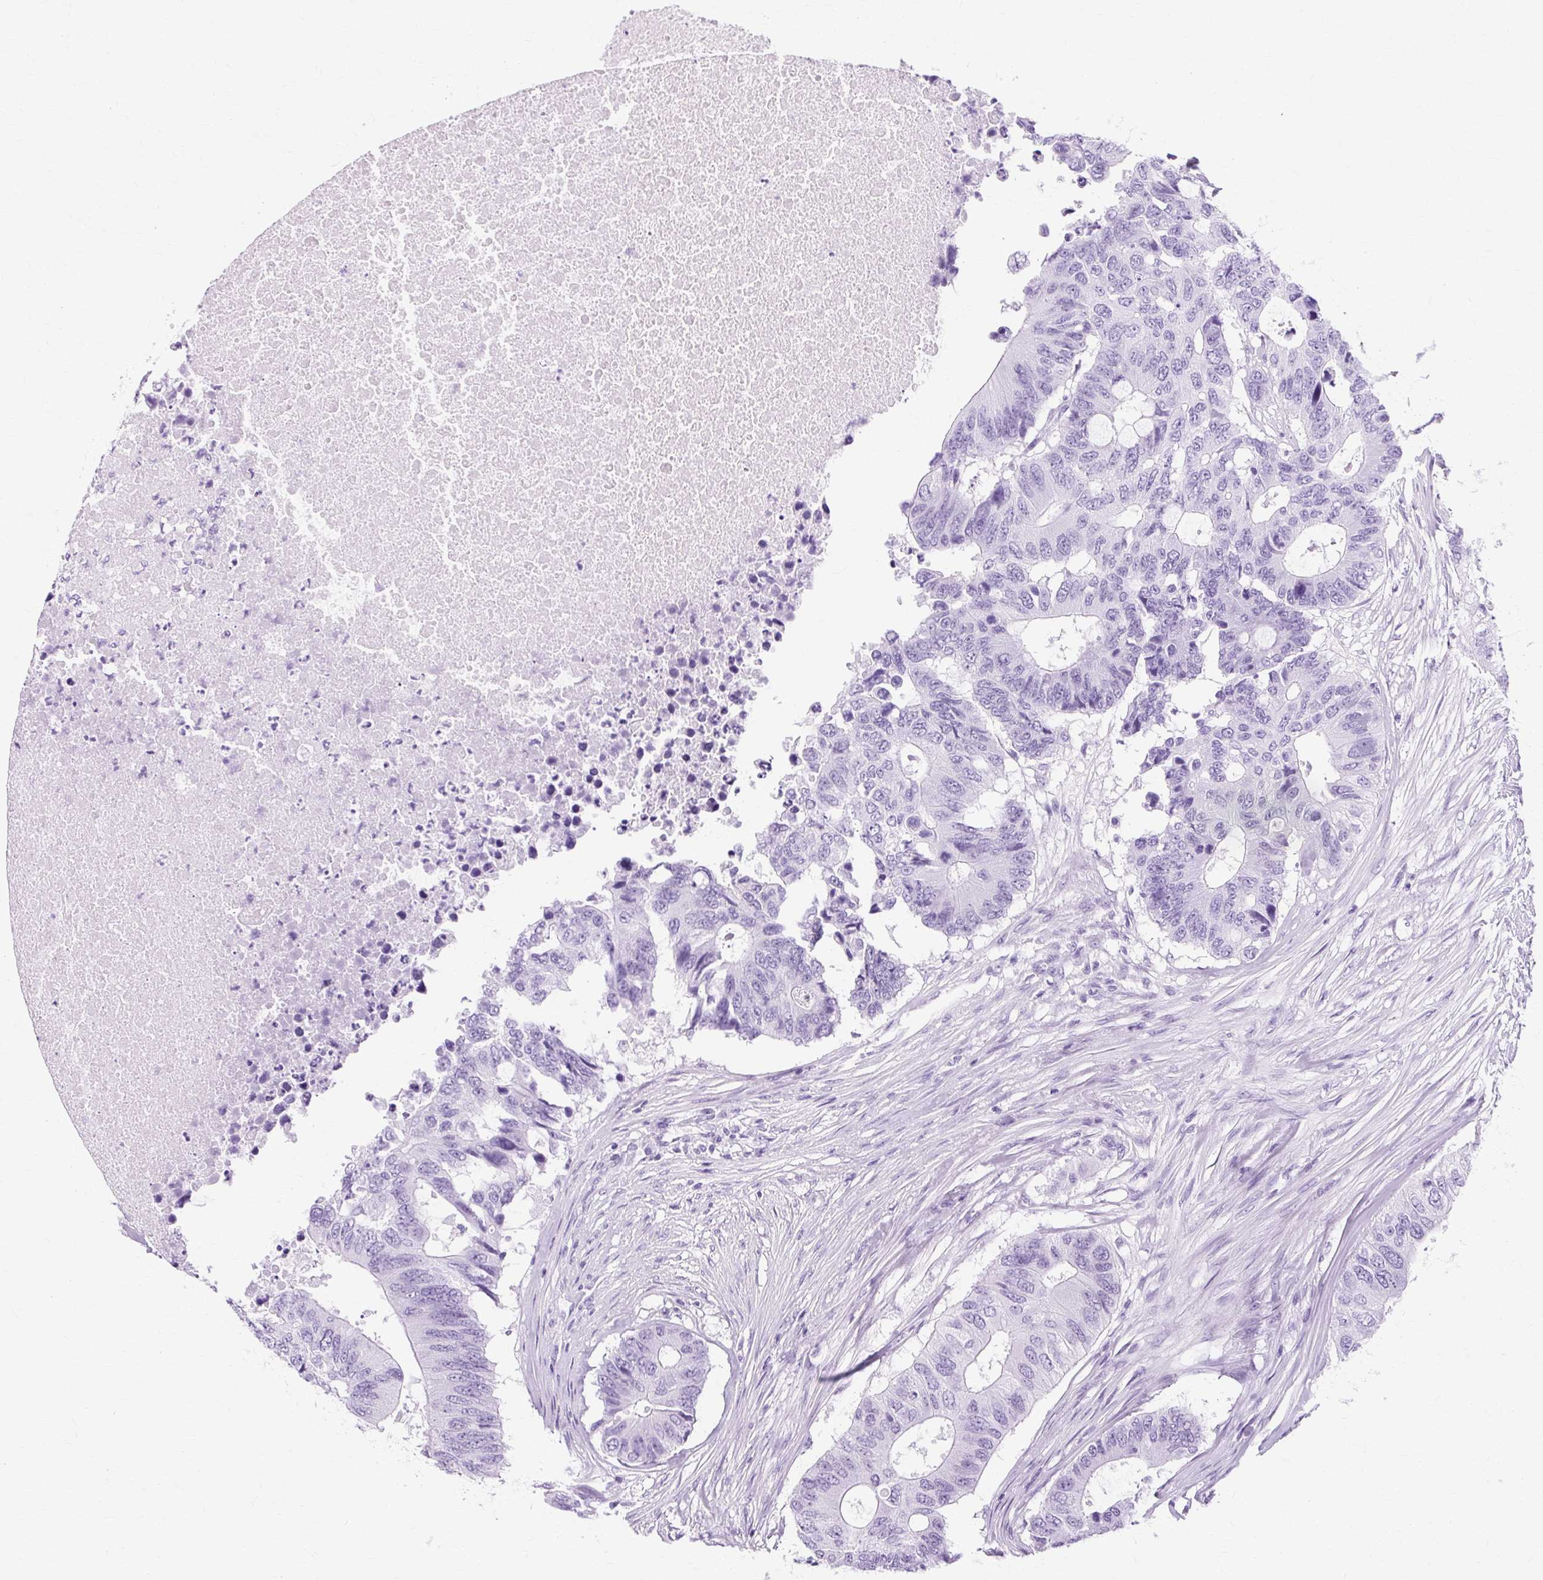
{"staining": {"intensity": "negative", "quantity": "none", "location": "none"}, "tissue": "colorectal cancer", "cell_type": "Tumor cells", "image_type": "cancer", "snomed": [{"axis": "morphology", "description": "Adenocarcinoma, NOS"}, {"axis": "topography", "description": "Colon"}], "caption": "The photomicrograph shows no significant staining in tumor cells of colorectal adenocarcinoma.", "gene": "TMEM89", "patient": {"sex": "male", "age": 71}}